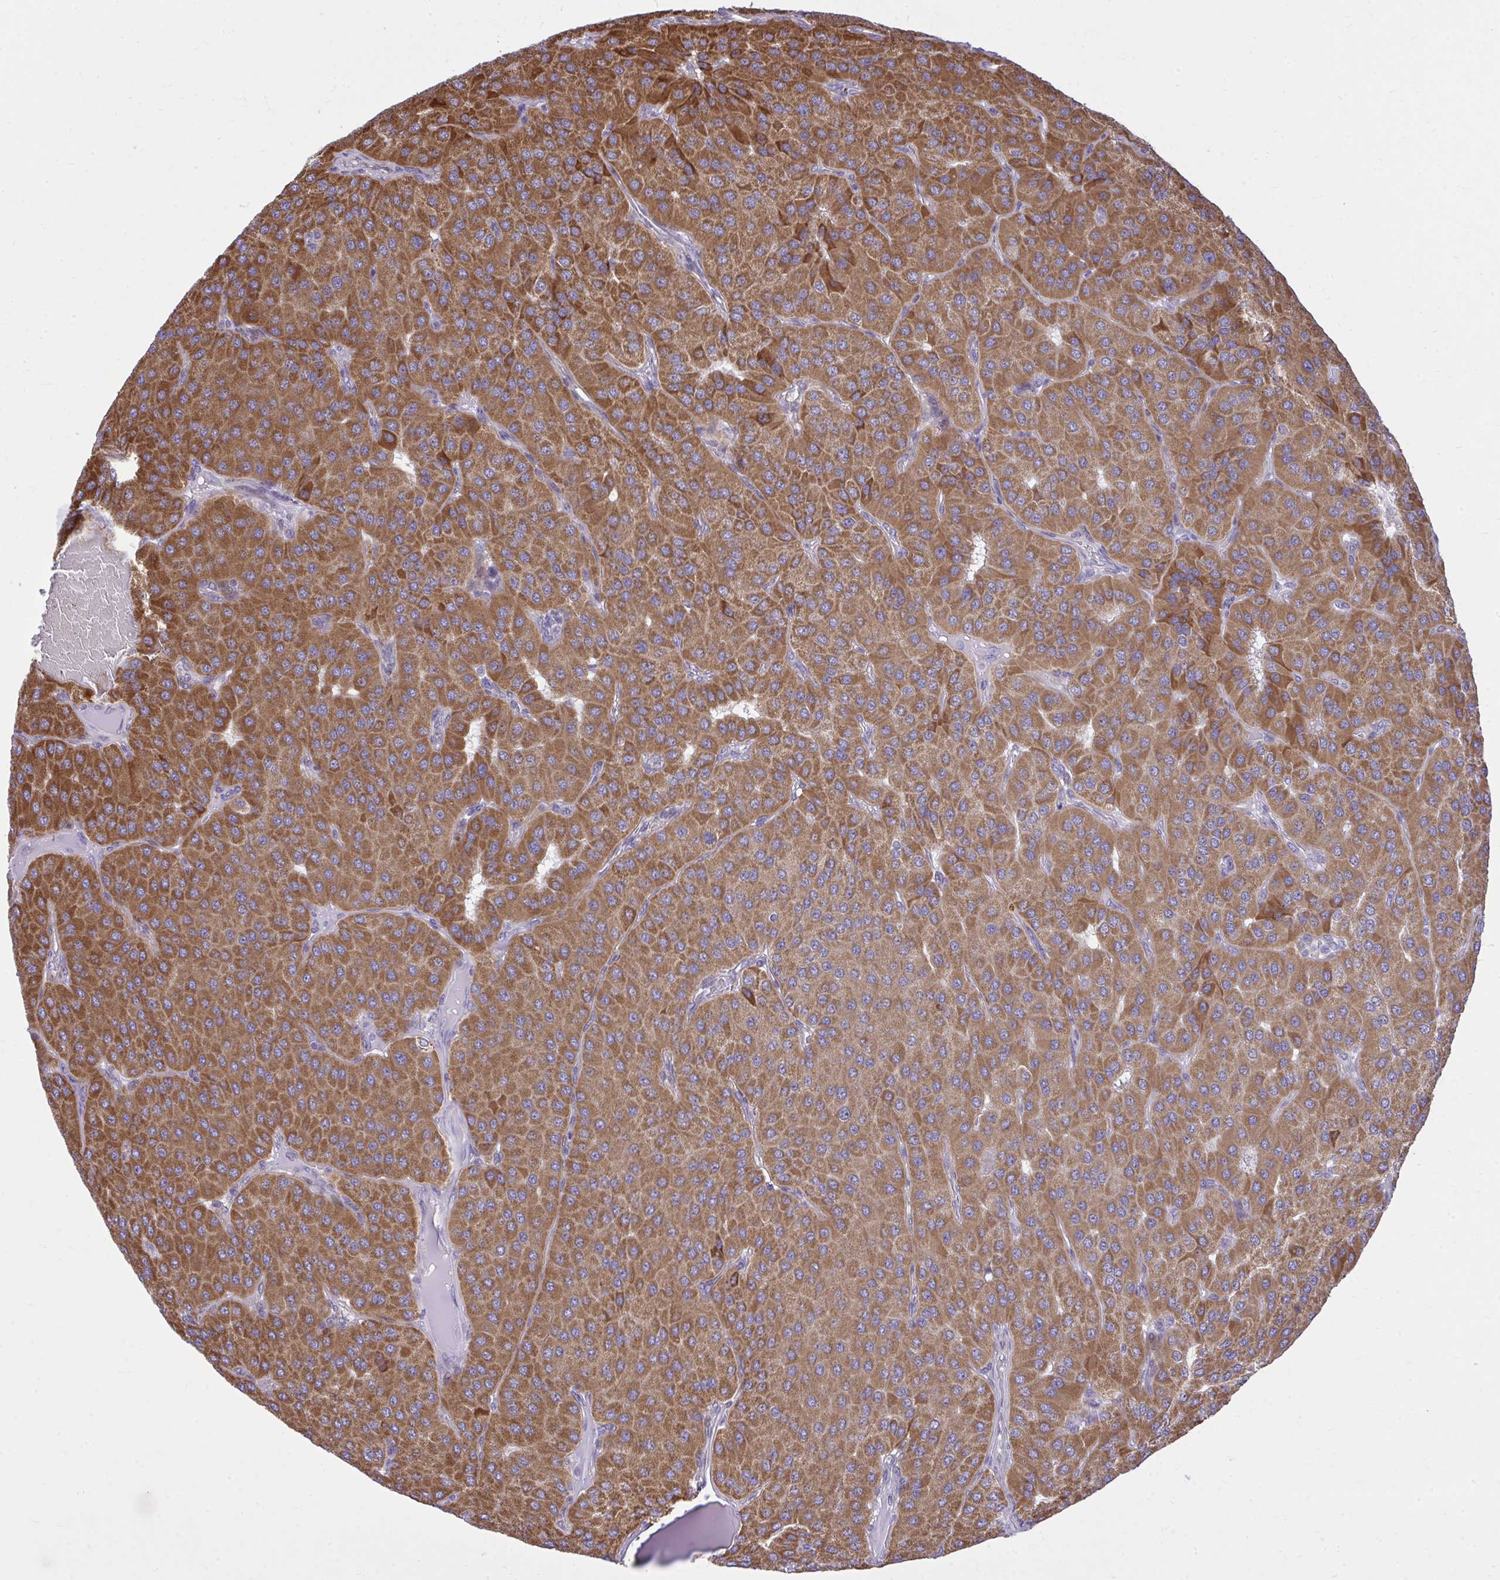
{"staining": {"intensity": "moderate", "quantity": ">75%", "location": "cytoplasmic/membranous"}, "tissue": "parathyroid gland", "cell_type": "Glandular cells", "image_type": "normal", "snomed": [{"axis": "morphology", "description": "Normal tissue, NOS"}, {"axis": "morphology", "description": "Adenoma, NOS"}, {"axis": "topography", "description": "Parathyroid gland"}], "caption": "Immunohistochemistry (DAB (3,3'-diaminobenzidine)) staining of benign parathyroid gland displays moderate cytoplasmic/membranous protein positivity in approximately >75% of glandular cells.", "gene": "GPRIN3", "patient": {"sex": "female", "age": 86}}